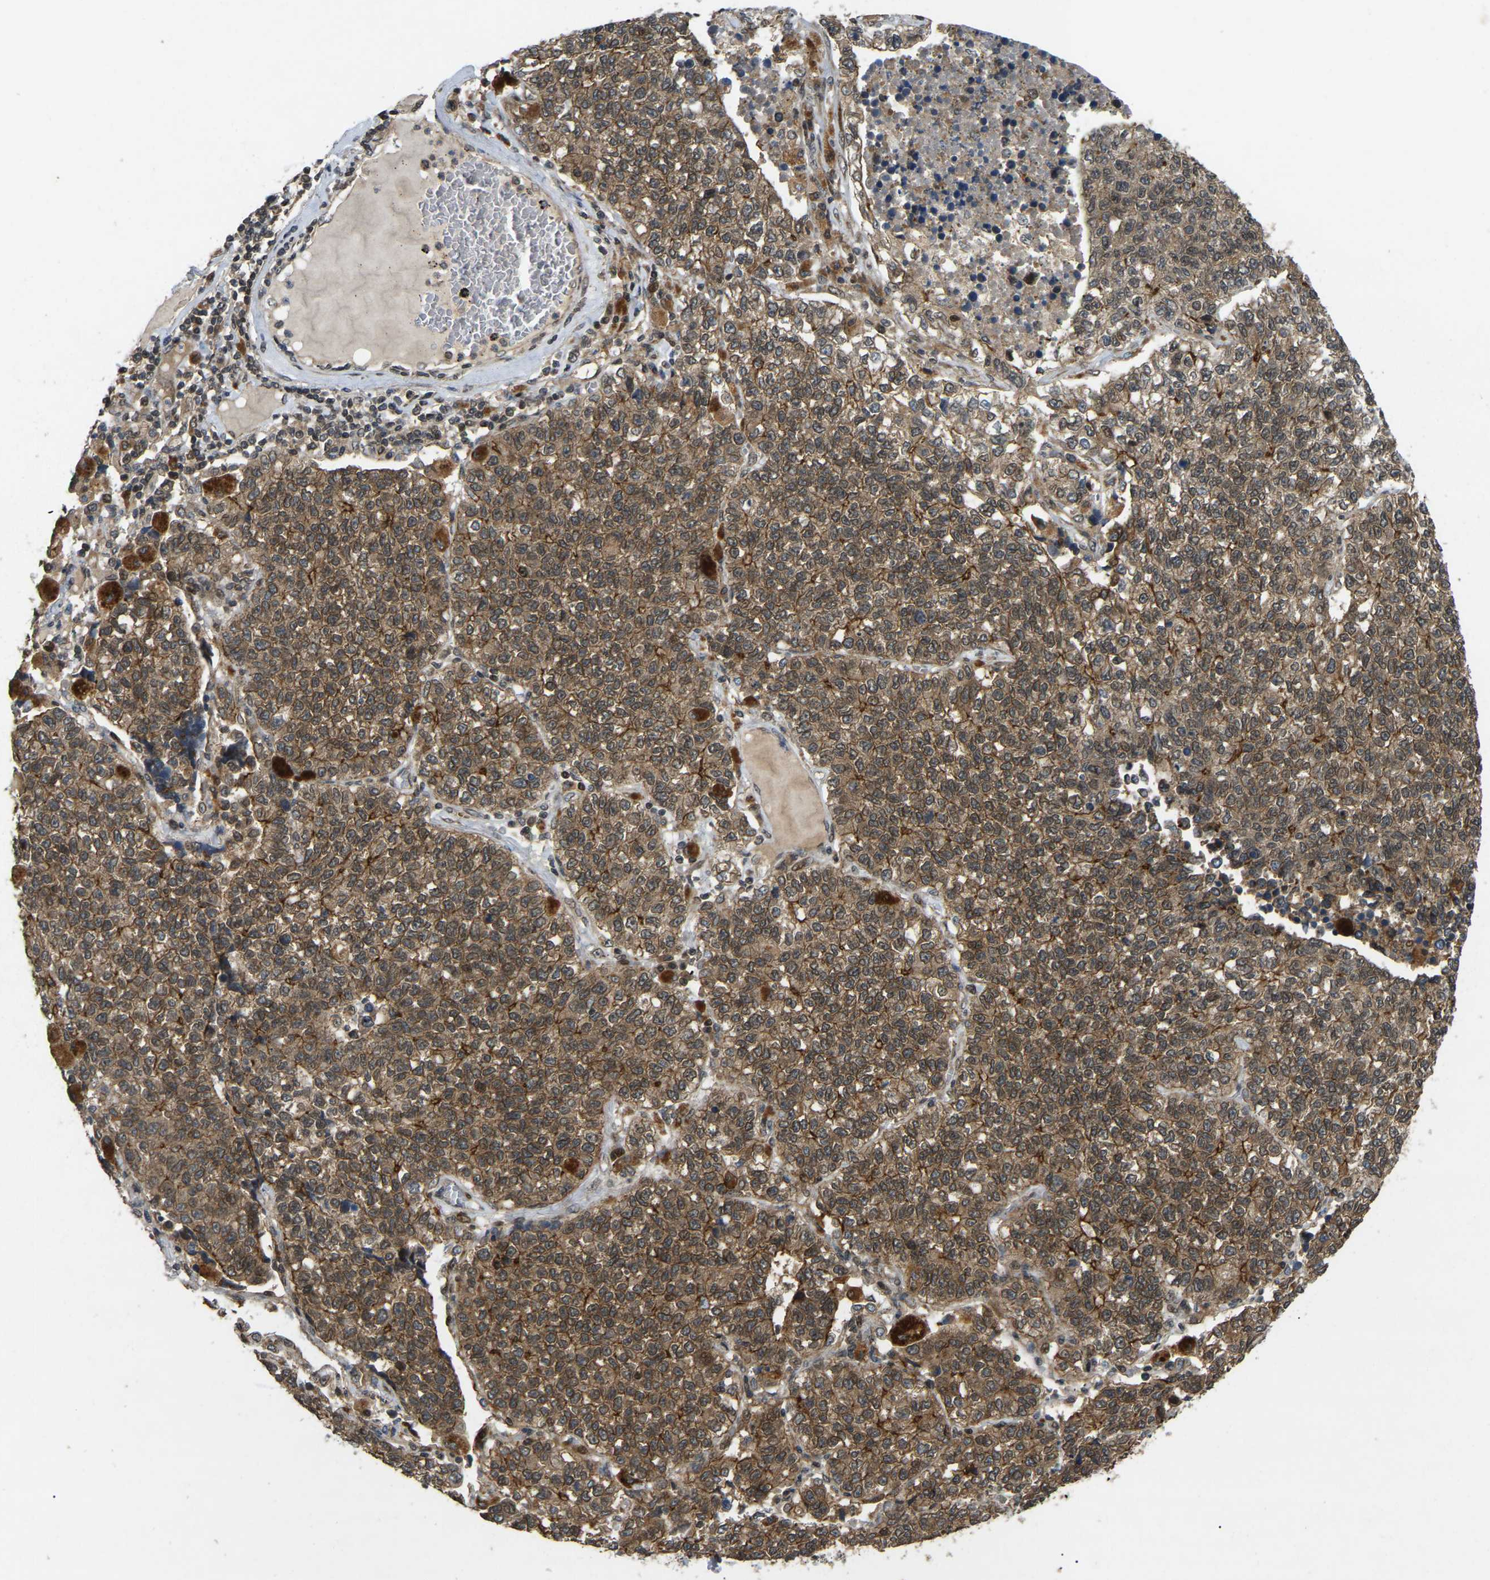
{"staining": {"intensity": "moderate", "quantity": ">75%", "location": "cytoplasmic/membranous,nuclear"}, "tissue": "lung cancer", "cell_type": "Tumor cells", "image_type": "cancer", "snomed": [{"axis": "morphology", "description": "Adenocarcinoma, NOS"}, {"axis": "topography", "description": "Lung"}], "caption": "Immunohistochemistry (IHC) histopathology image of neoplastic tissue: lung adenocarcinoma stained using immunohistochemistry (IHC) demonstrates medium levels of moderate protein expression localized specifically in the cytoplasmic/membranous and nuclear of tumor cells, appearing as a cytoplasmic/membranous and nuclear brown color.", "gene": "KIAA1549", "patient": {"sex": "male", "age": 49}}